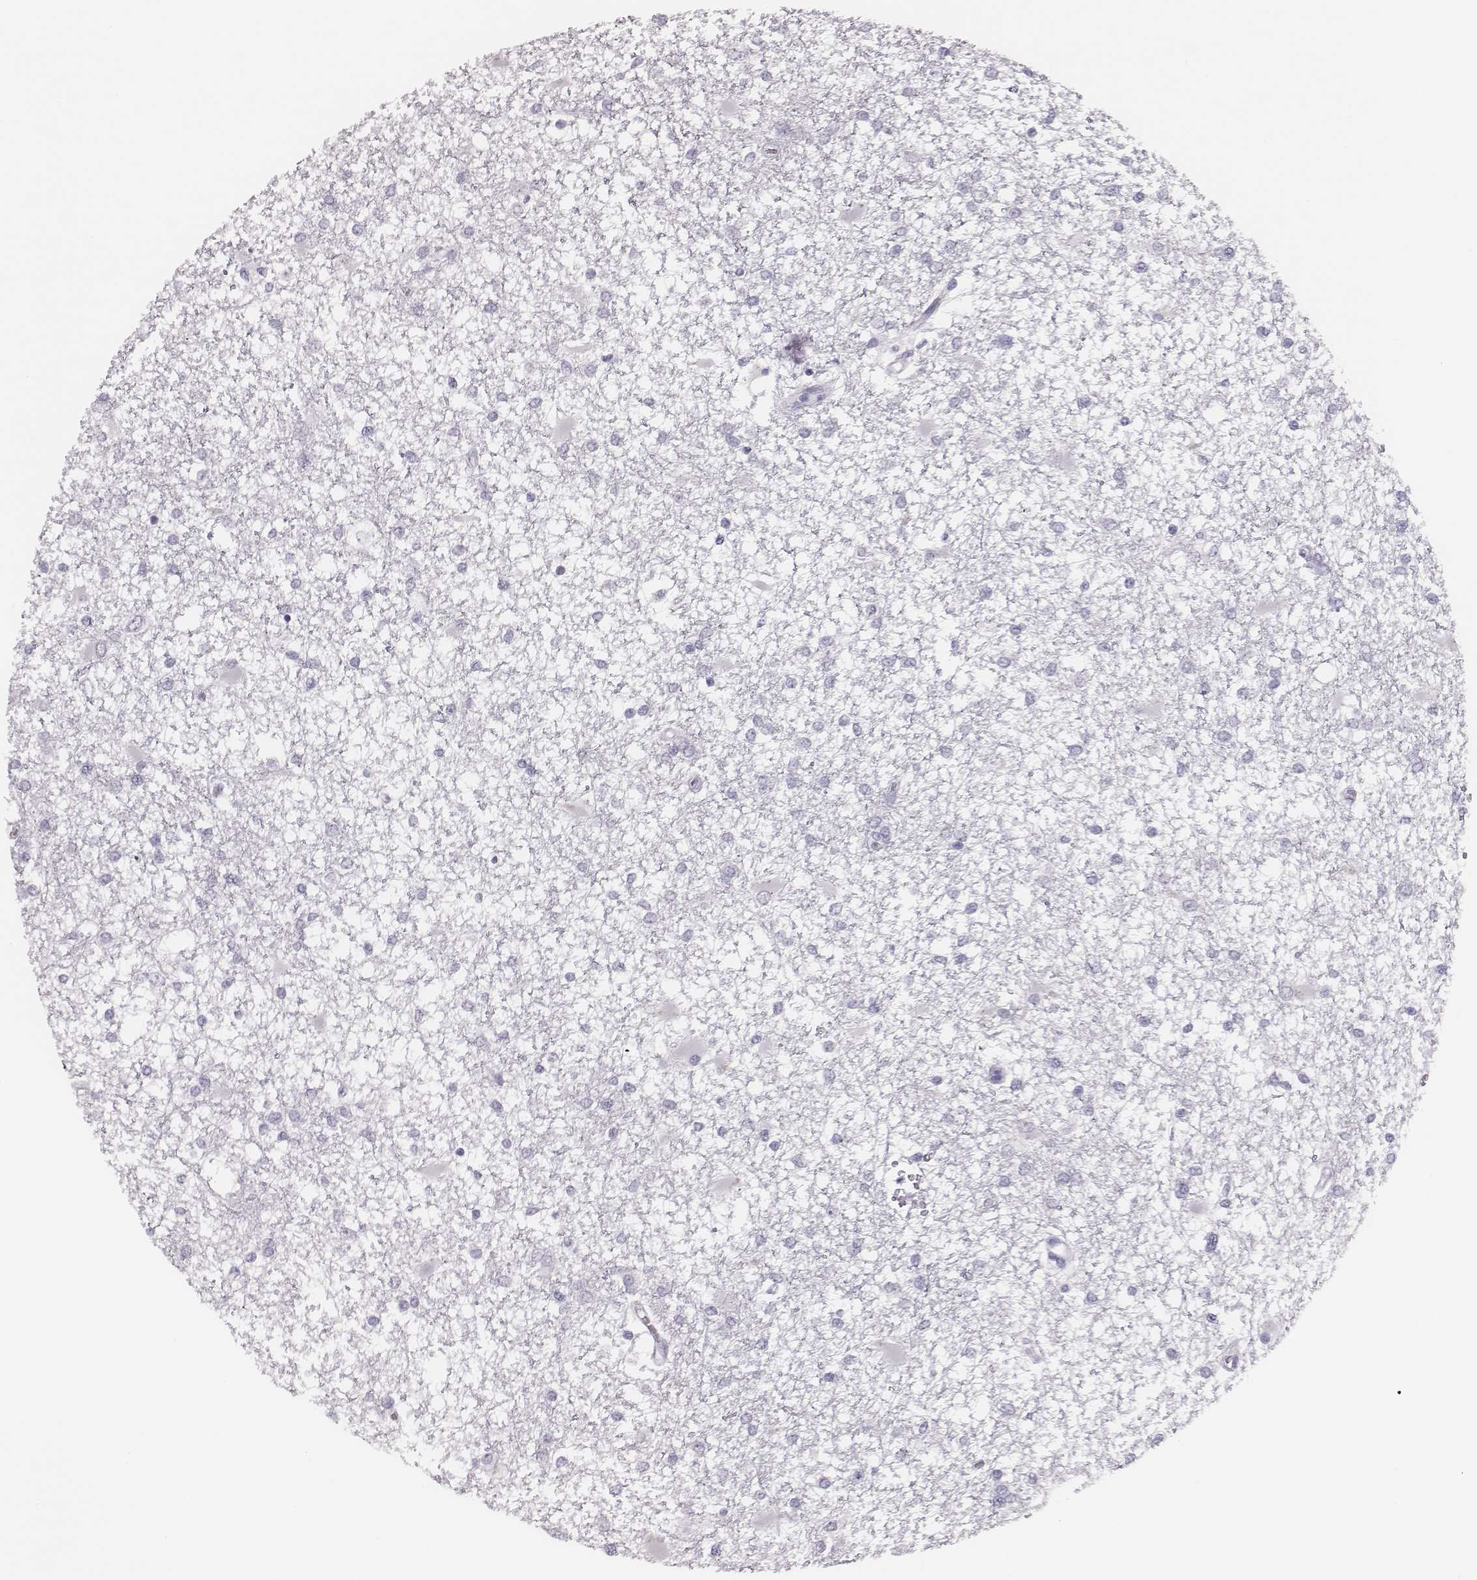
{"staining": {"intensity": "negative", "quantity": "none", "location": "none"}, "tissue": "glioma", "cell_type": "Tumor cells", "image_type": "cancer", "snomed": [{"axis": "morphology", "description": "Glioma, malignant, High grade"}, {"axis": "topography", "description": "Cerebral cortex"}], "caption": "DAB immunohistochemical staining of human malignant glioma (high-grade) shows no significant positivity in tumor cells. (Brightfield microscopy of DAB (3,3'-diaminobenzidine) immunohistochemistry (IHC) at high magnification).", "gene": "H1-6", "patient": {"sex": "male", "age": 79}}